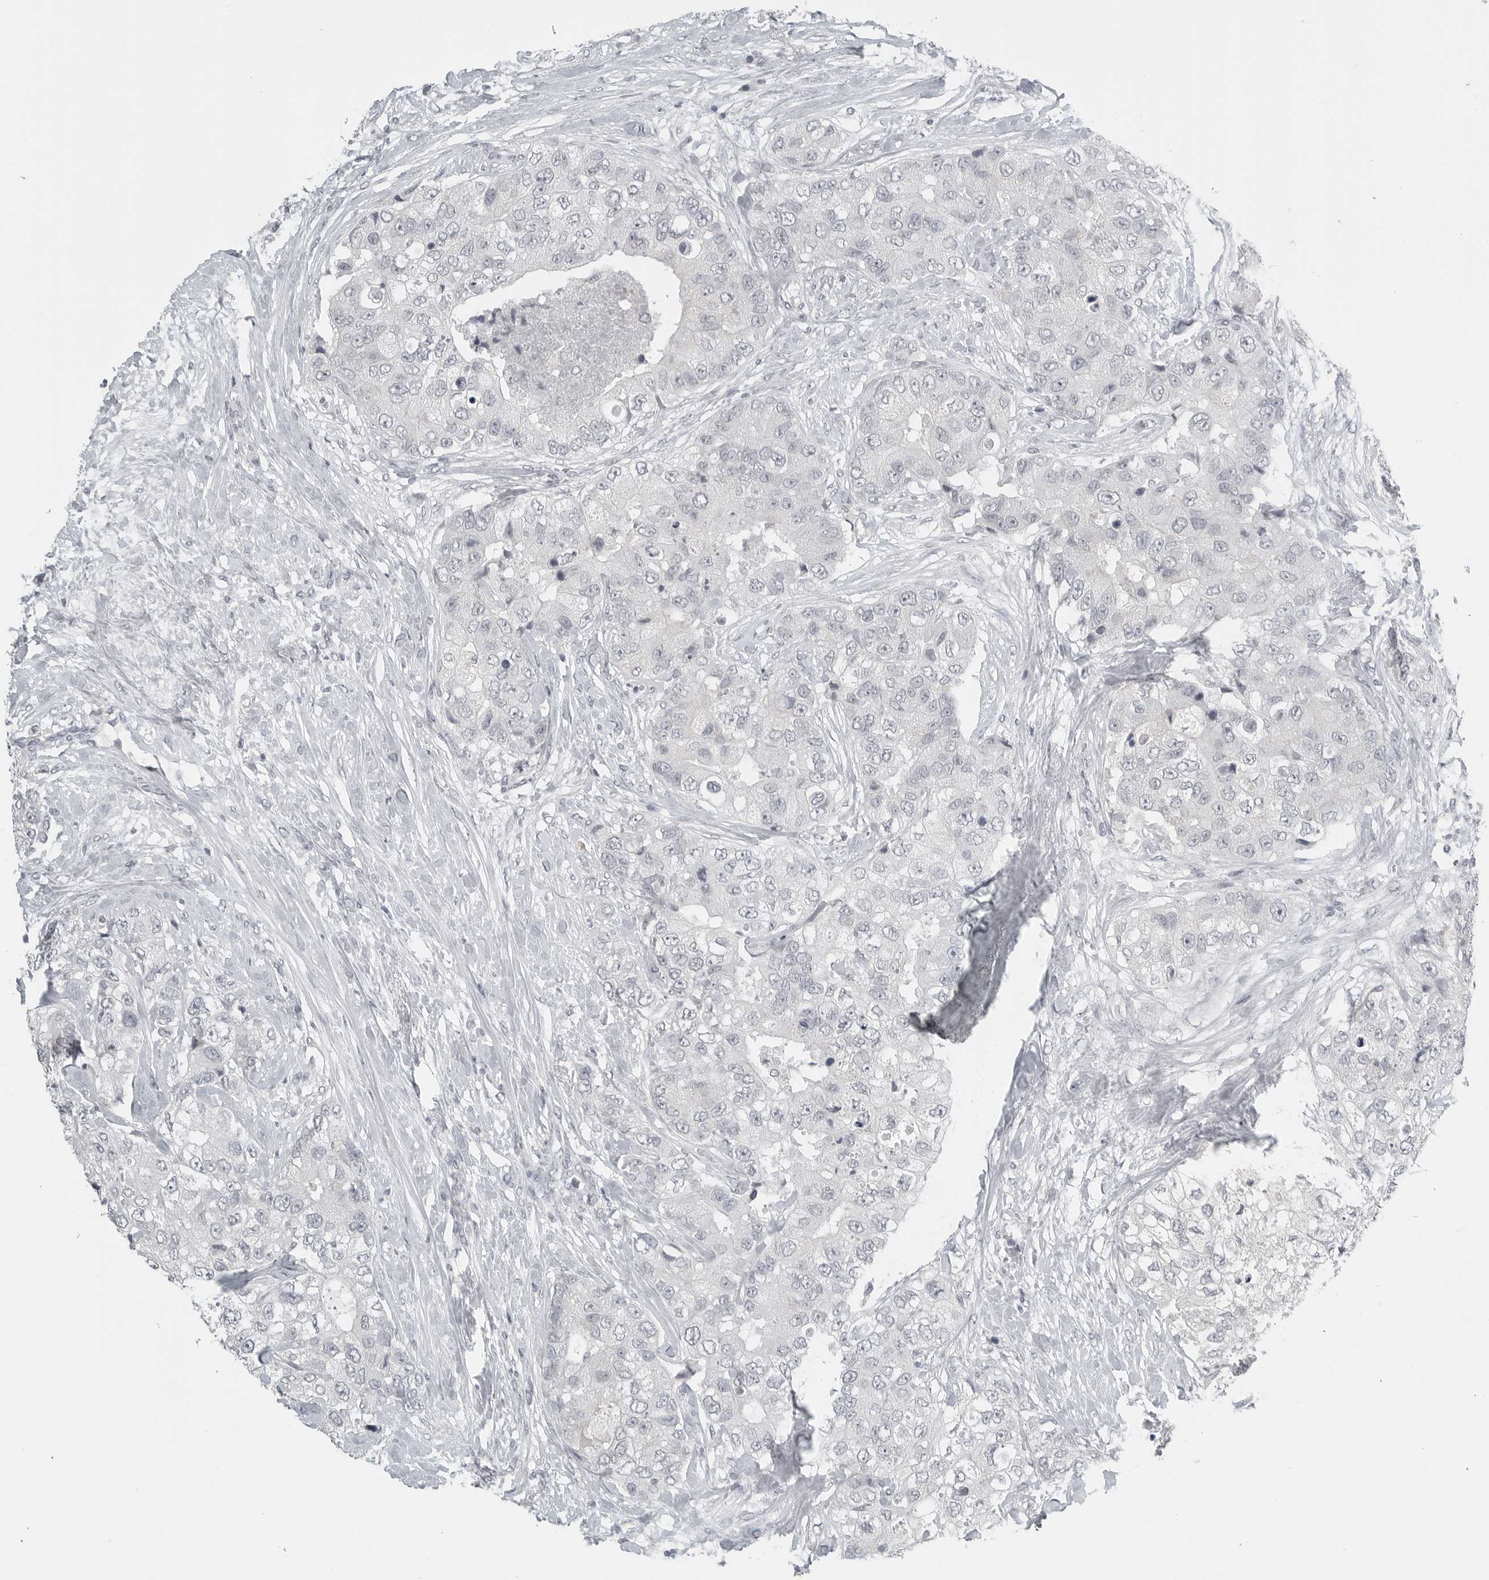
{"staining": {"intensity": "negative", "quantity": "none", "location": "none"}, "tissue": "breast cancer", "cell_type": "Tumor cells", "image_type": "cancer", "snomed": [{"axis": "morphology", "description": "Duct carcinoma"}, {"axis": "topography", "description": "Breast"}], "caption": "A photomicrograph of intraductal carcinoma (breast) stained for a protein displays no brown staining in tumor cells.", "gene": "BPIFA1", "patient": {"sex": "female", "age": 62}}